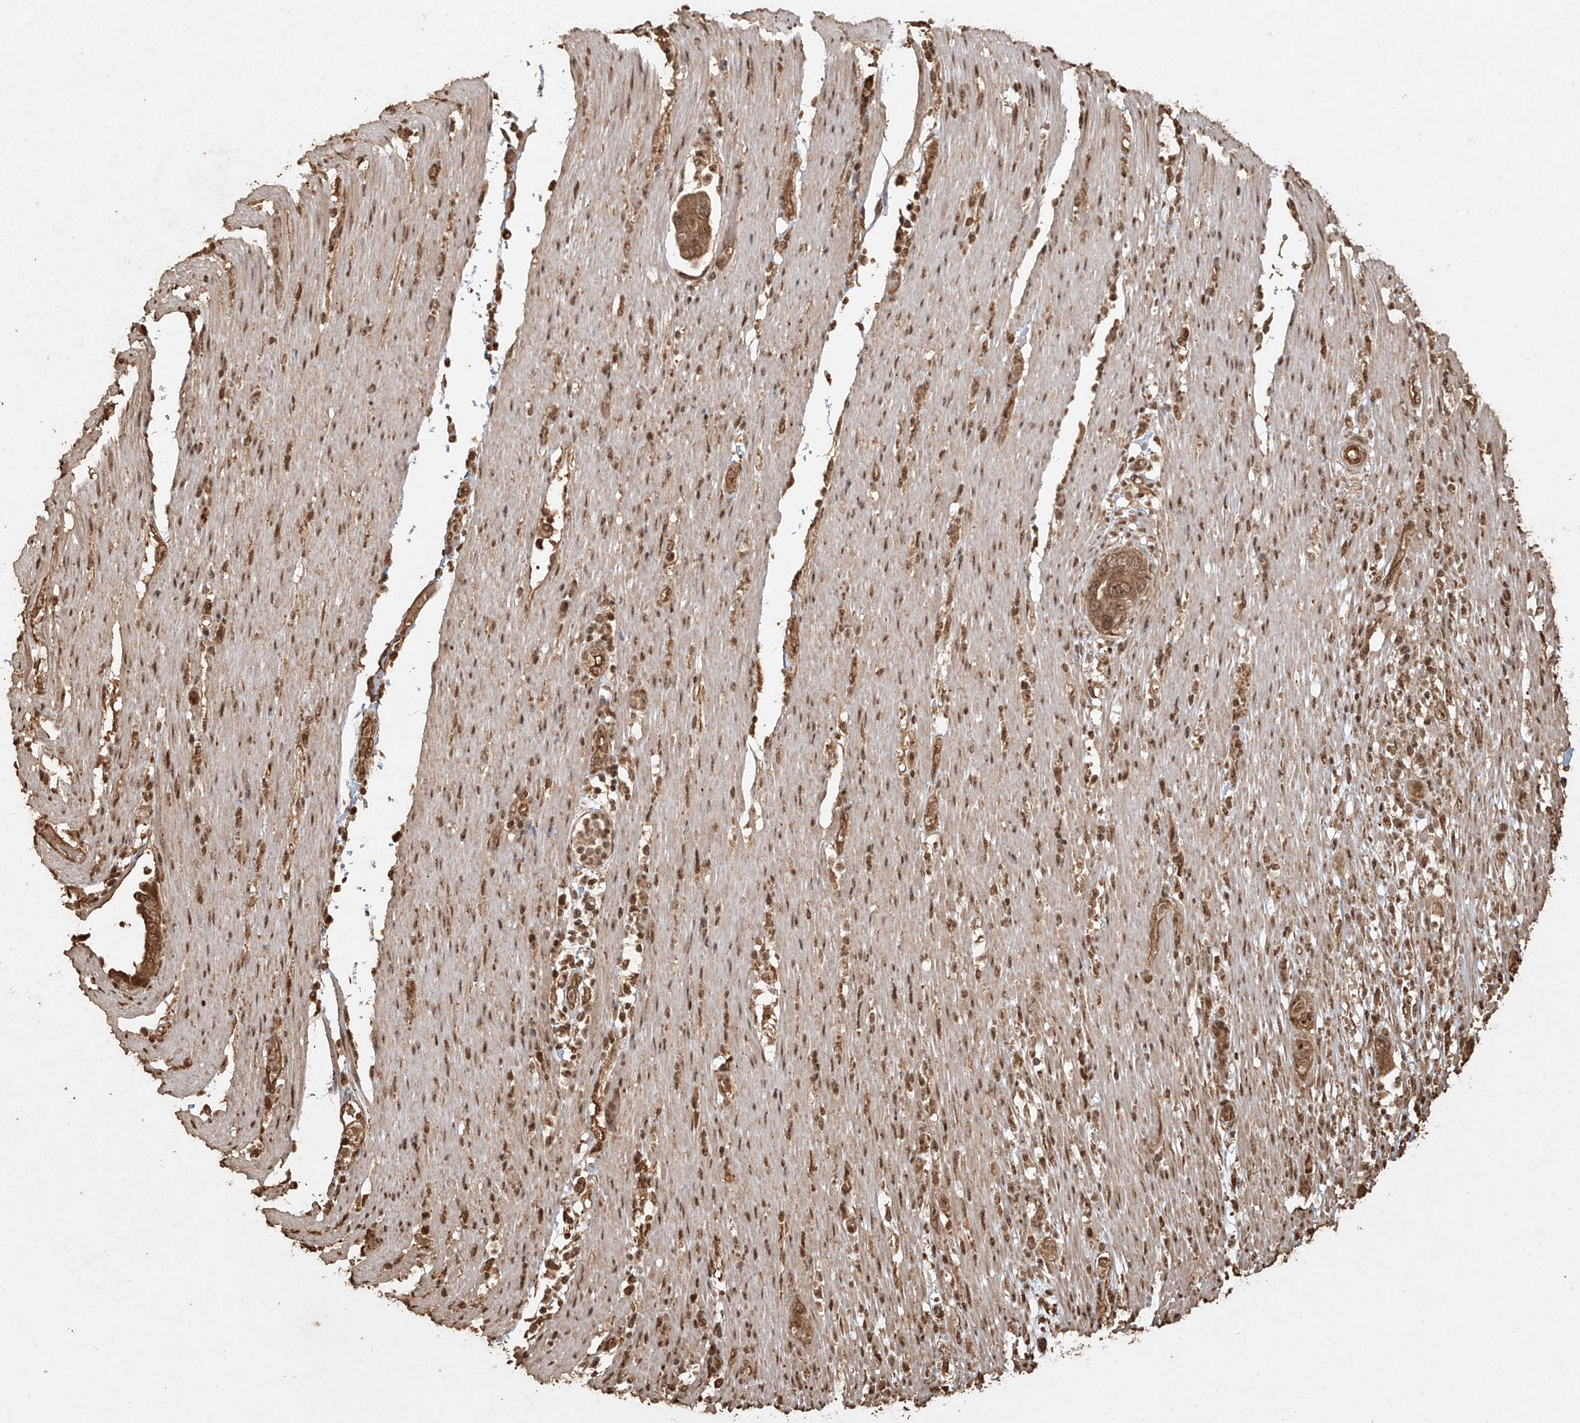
{"staining": {"intensity": "moderate", "quantity": ">75%", "location": "cytoplasmic/membranous,nuclear"}, "tissue": "pancreatic cancer", "cell_type": "Tumor cells", "image_type": "cancer", "snomed": [{"axis": "morphology", "description": "Adenocarcinoma, NOS"}, {"axis": "topography", "description": "Pancreas"}], "caption": "Pancreatic adenocarcinoma stained for a protein (brown) shows moderate cytoplasmic/membranous and nuclear positive positivity in about >75% of tumor cells.", "gene": "UBE2K", "patient": {"sex": "female", "age": 71}}